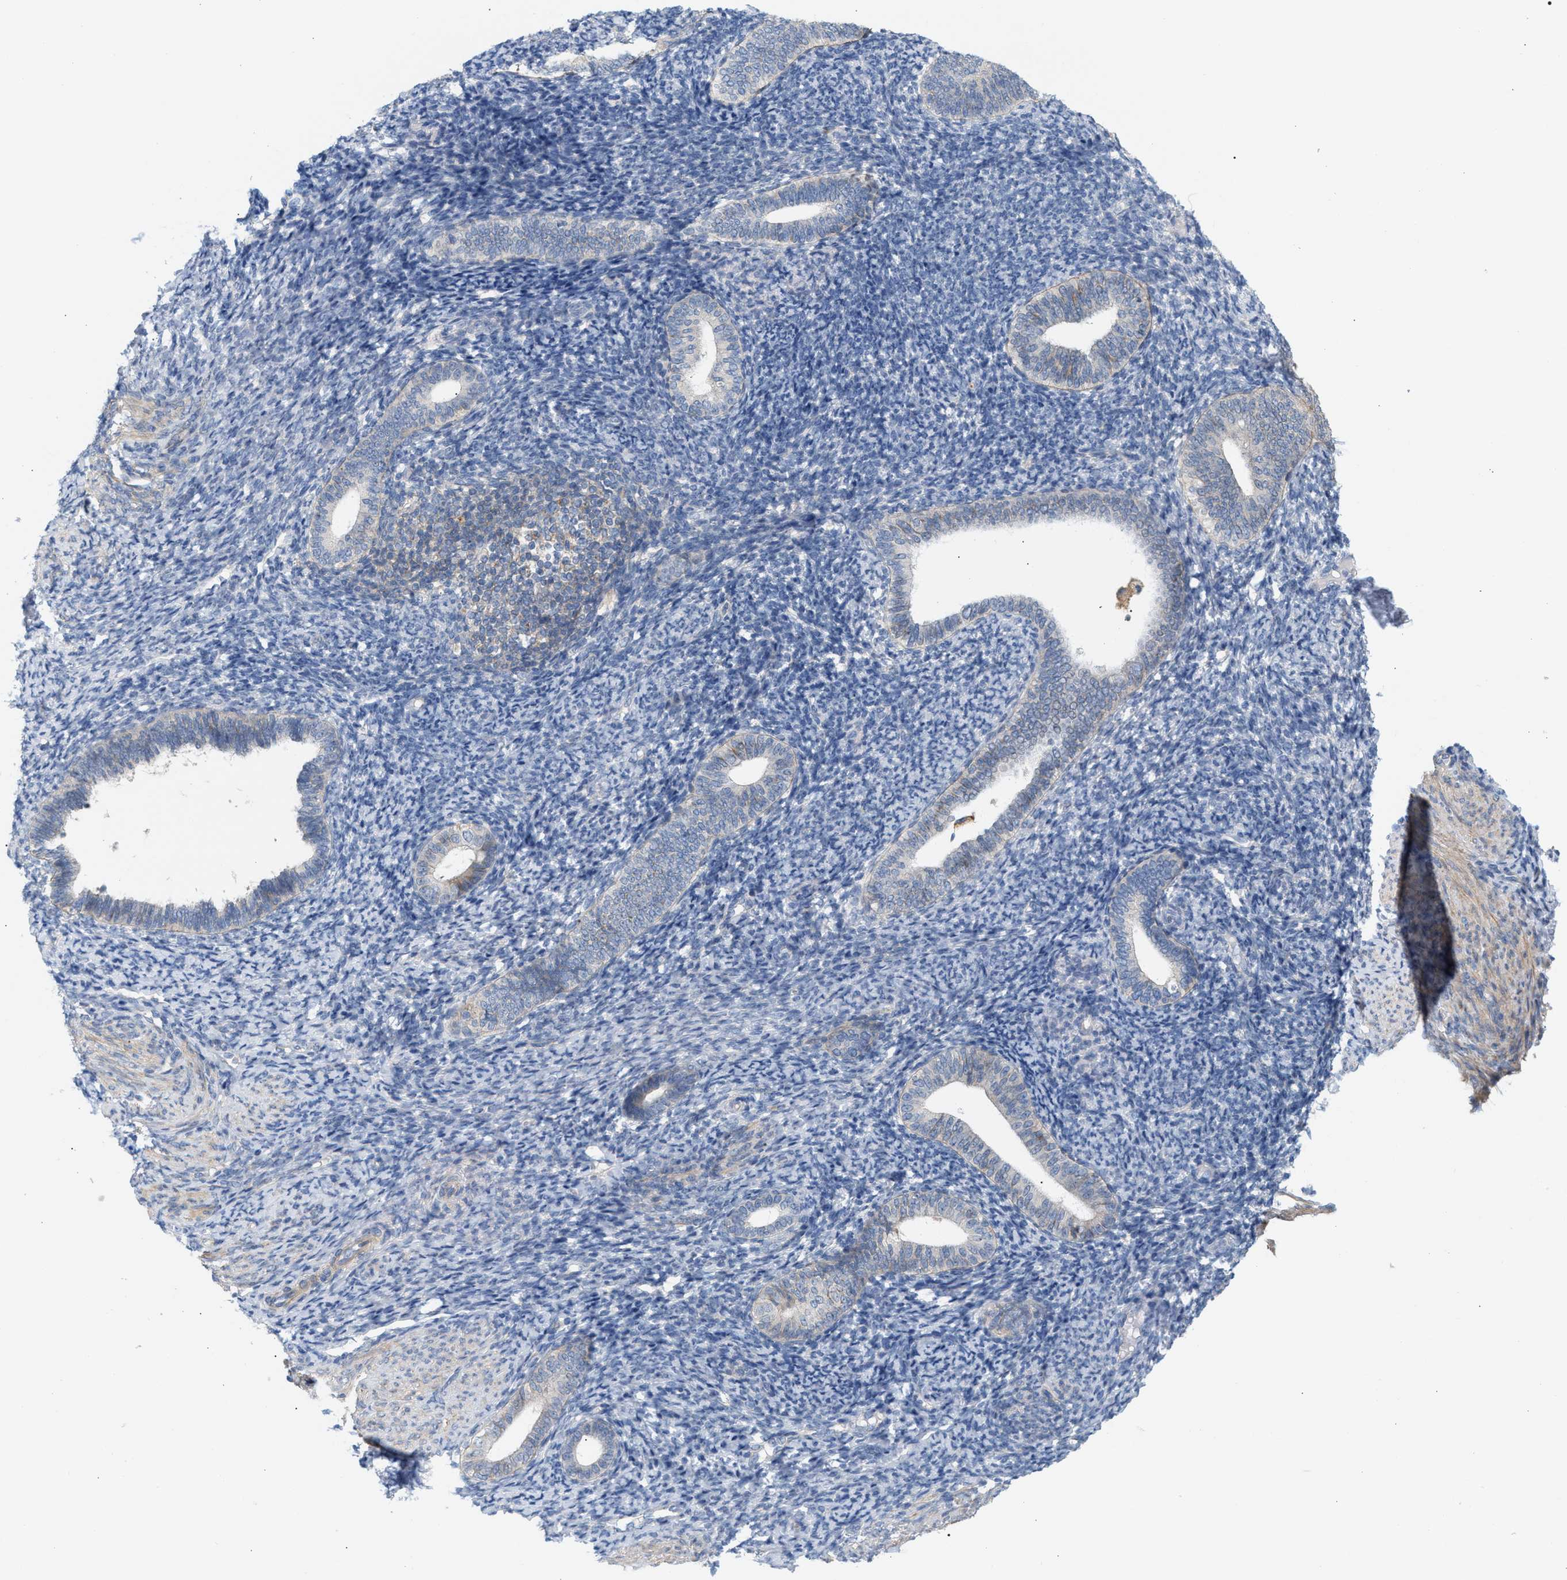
{"staining": {"intensity": "negative", "quantity": "none", "location": "none"}, "tissue": "endometrium", "cell_type": "Cells in endometrial stroma", "image_type": "normal", "snomed": [{"axis": "morphology", "description": "Normal tissue, NOS"}, {"axis": "topography", "description": "Endometrium"}], "caption": "DAB immunohistochemical staining of normal human endometrium reveals no significant staining in cells in endometrial stroma.", "gene": "LRCH1", "patient": {"sex": "female", "age": 66}}